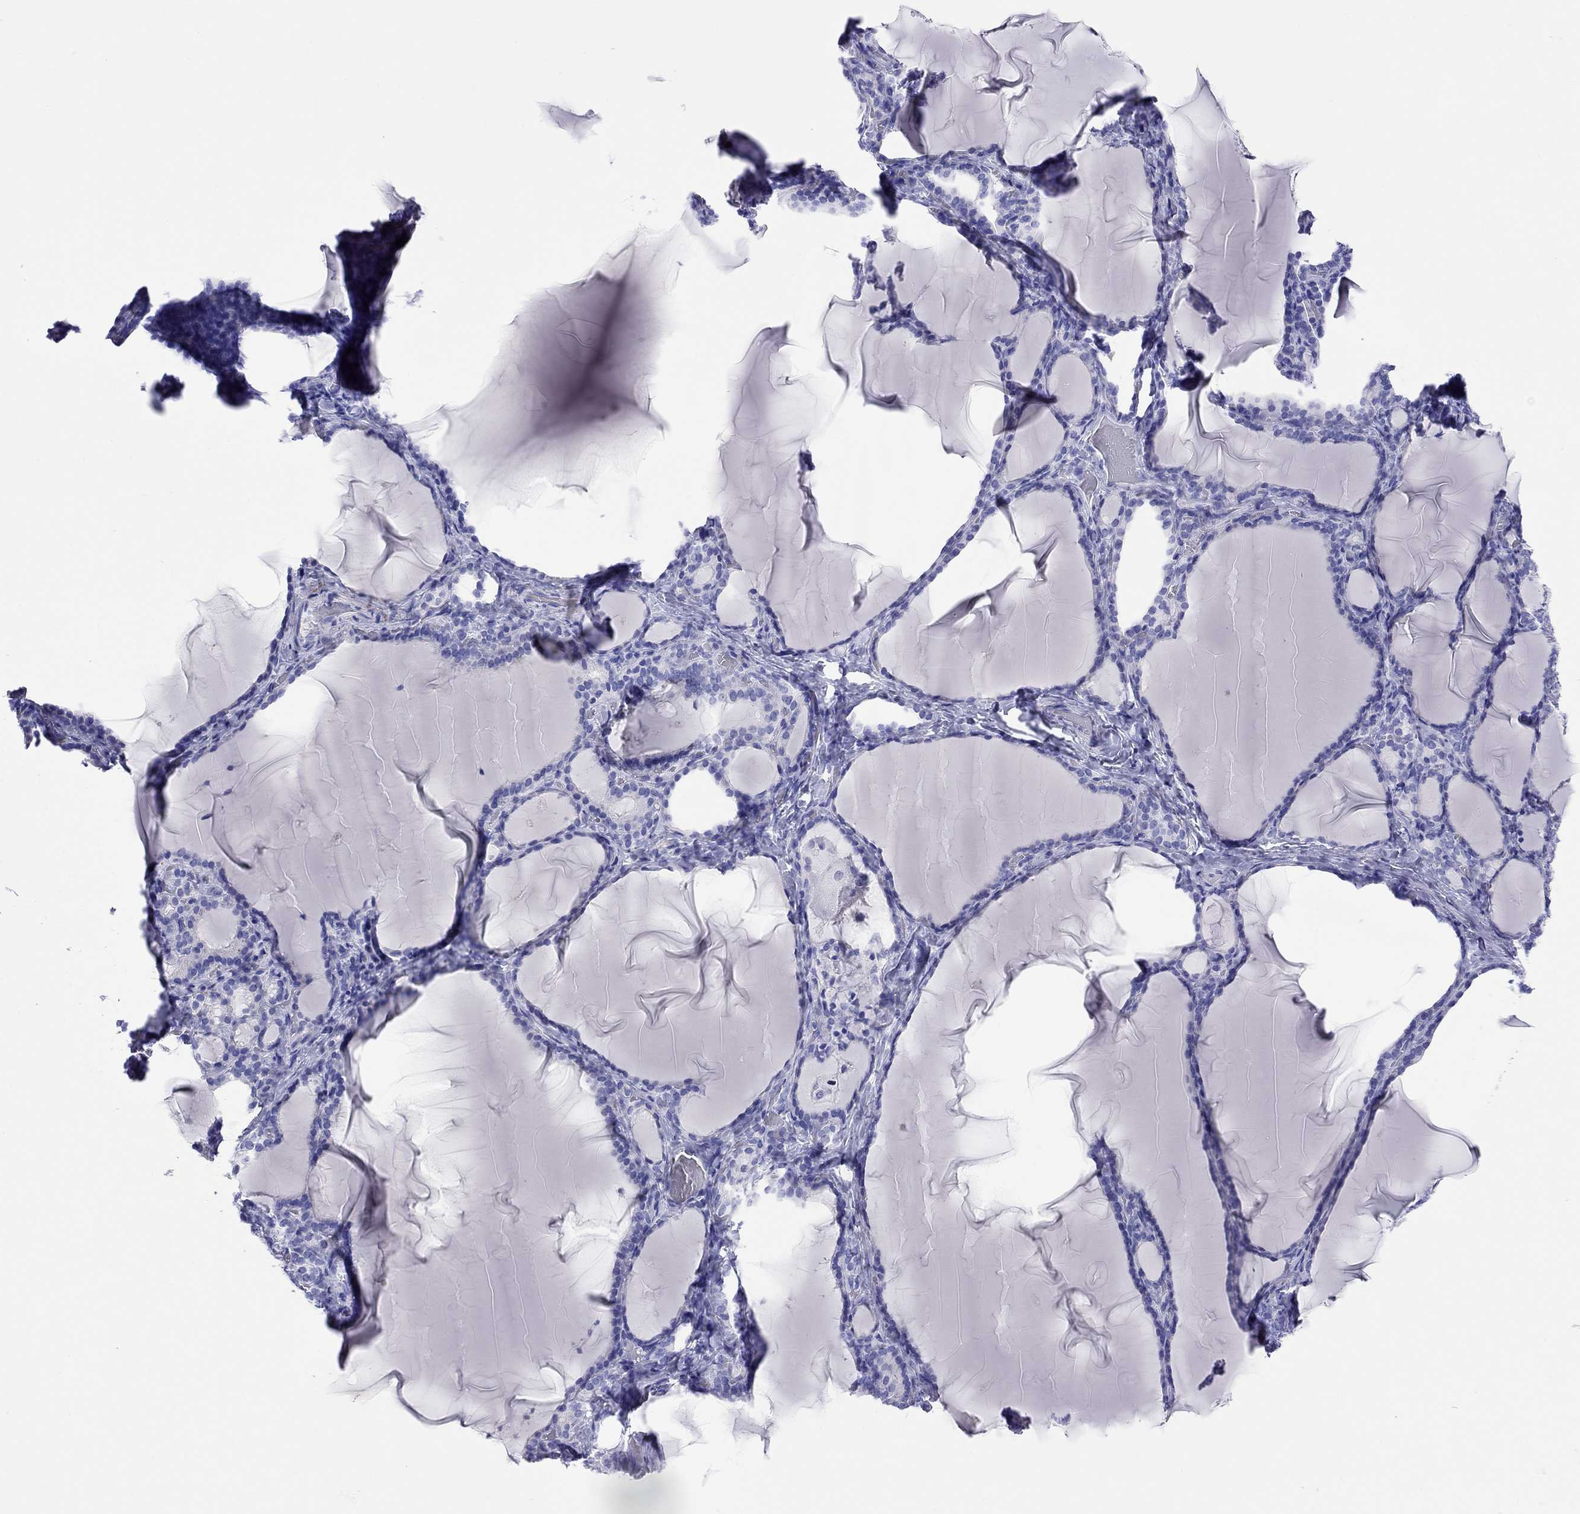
{"staining": {"intensity": "negative", "quantity": "none", "location": "none"}, "tissue": "thyroid gland", "cell_type": "Glandular cells", "image_type": "normal", "snomed": [{"axis": "morphology", "description": "Normal tissue, NOS"}, {"axis": "morphology", "description": "Hyperplasia, NOS"}, {"axis": "topography", "description": "Thyroid gland"}], "caption": "Immunohistochemical staining of normal thyroid gland shows no significant positivity in glandular cells.", "gene": "PTPRN", "patient": {"sex": "female", "age": 27}}